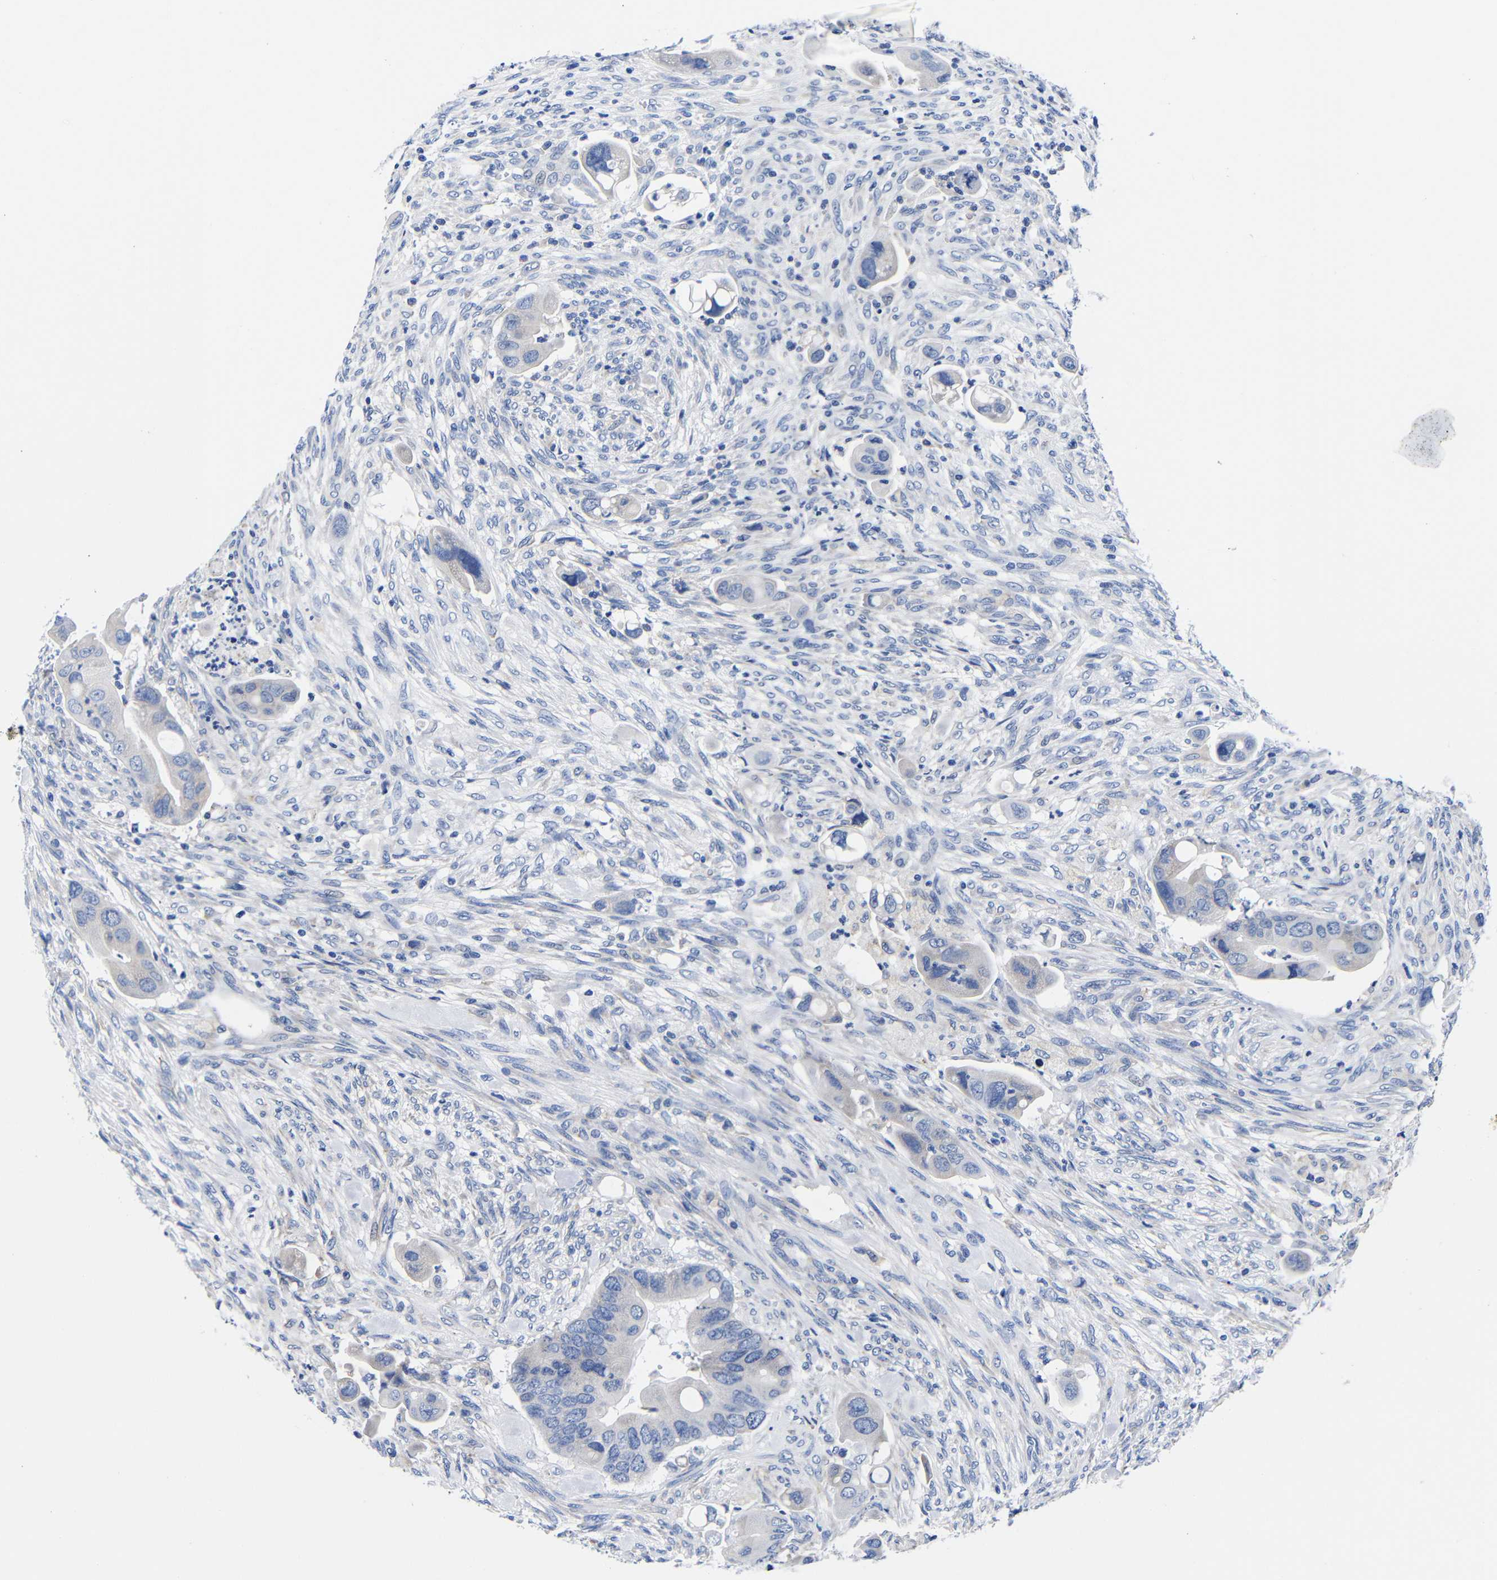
{"staining": {"intensity": "negative", "quantity": "none", "location": "none"}, "tissue": "colorectal cancer", "cell_type": "Tumor cells", "image_type": "cancer", "snomed": [{"axis": "morphology", "description": "Adenocarcinoma, NOS"}, {"axis": "topography", "description": "Rectum"}], "caption": "Human colorectal cancer (adenocarcinoma) stained for a protein using IHC displays no expression in tumor cells.", "gene": "CLEC4G", "patient": {"sex": "female", "age": 57}}